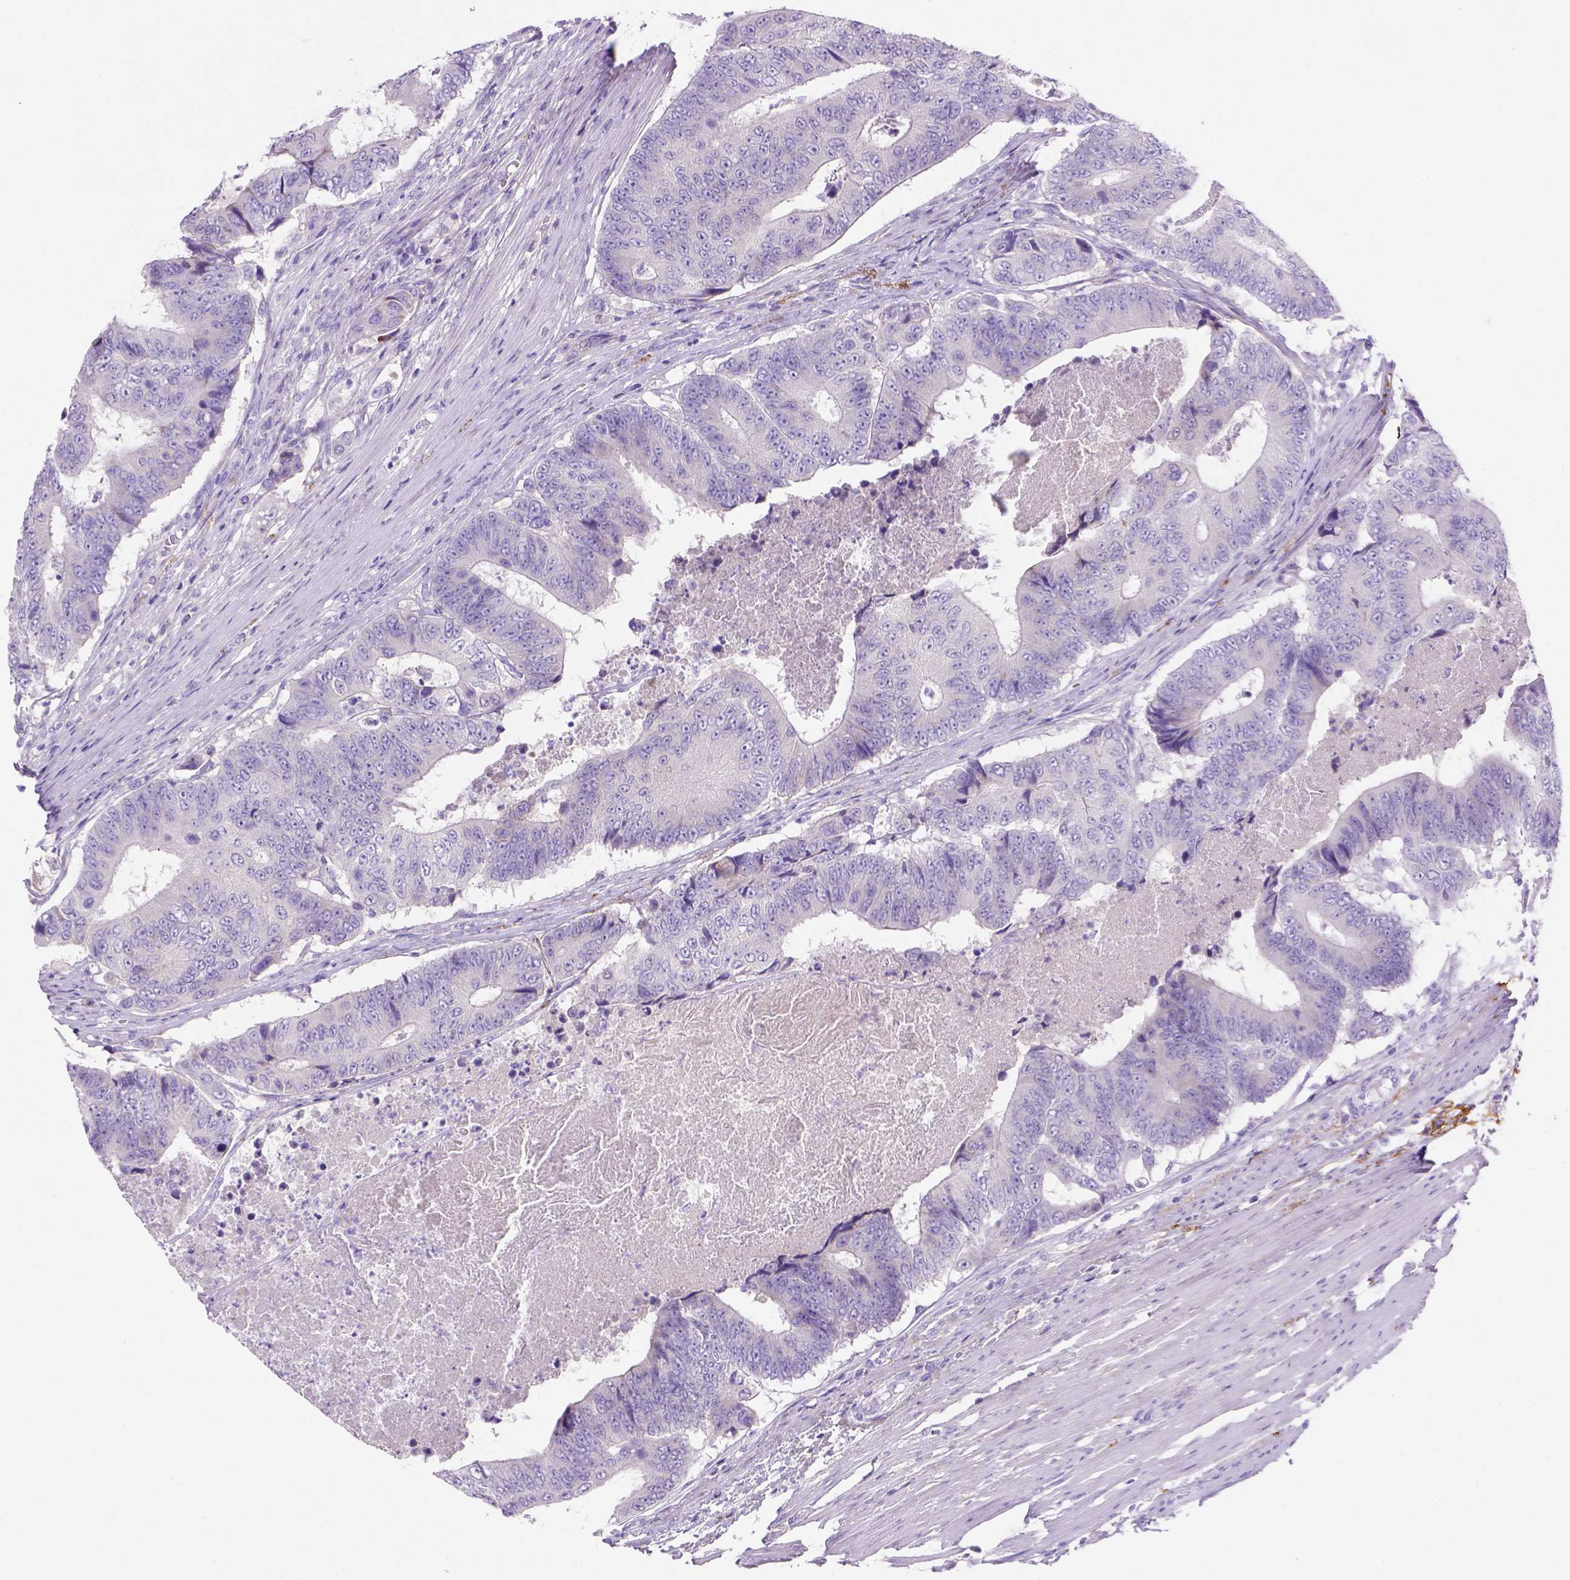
{"staining": {"intensity": "negative", "quantity": "none", "location": "none"}, "tissue": "colorectal cancer", "cell_type": "Tumor cells", "image_type": "cancer", "snomed": [{"axis": "morphology", "description": "Adenocarcinoma, NOS"}, {"axis": "topography", "description": "Colon"}], "caption": "Adenocarcinoma (colorectal) was stained to show a protein in brown. There is no significant positivity in tumor cells.", "gene": "SIRPD", "patient": {"sex": "female", "age": 48}}